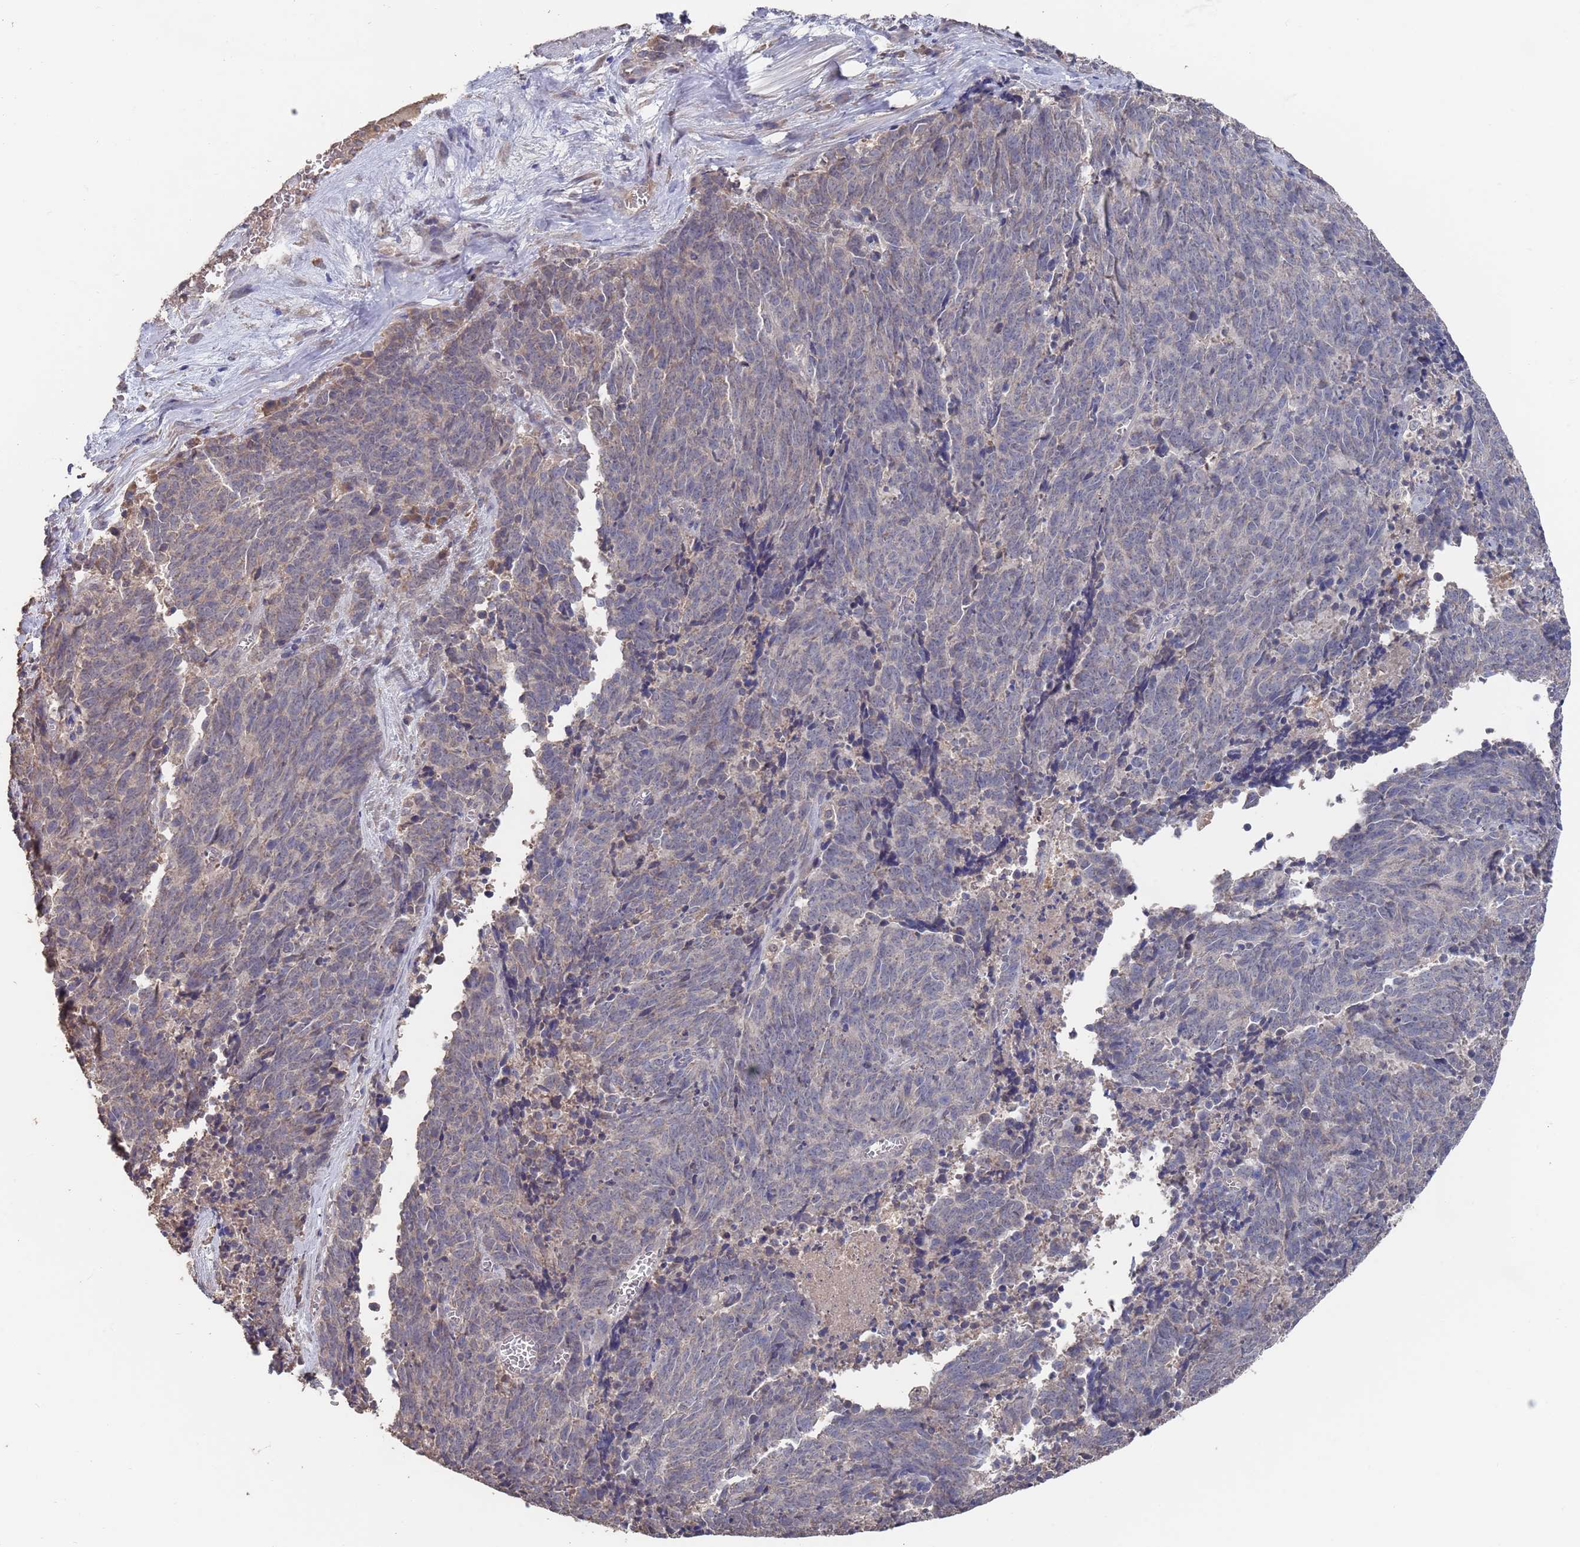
{"staining": {"intensity": "negative", "quantity": "none", "location": "none"}, "tissue": "cervical cancer", "cell_type": "Tumor cells", "image_type": "cancer", "snomed": [{"axis": "morphology", "description": "Squamous cell carcinoma, NOS"}, {"axis": "topography", "description": "Cervix"}], "caption": "Immunohistochemistry (IHC) histopathology image of cervical squamous cell carcinoma stained for a protein (brown), which demonstrates no expression in tumor cells. Brightfield microscopy of immunohistochemistry stained with DAB (brown) and hematoxylin (blue), captured at high magnification.", "gene": "BTBD18", "patient": {"sex": "female", "age": 29}}